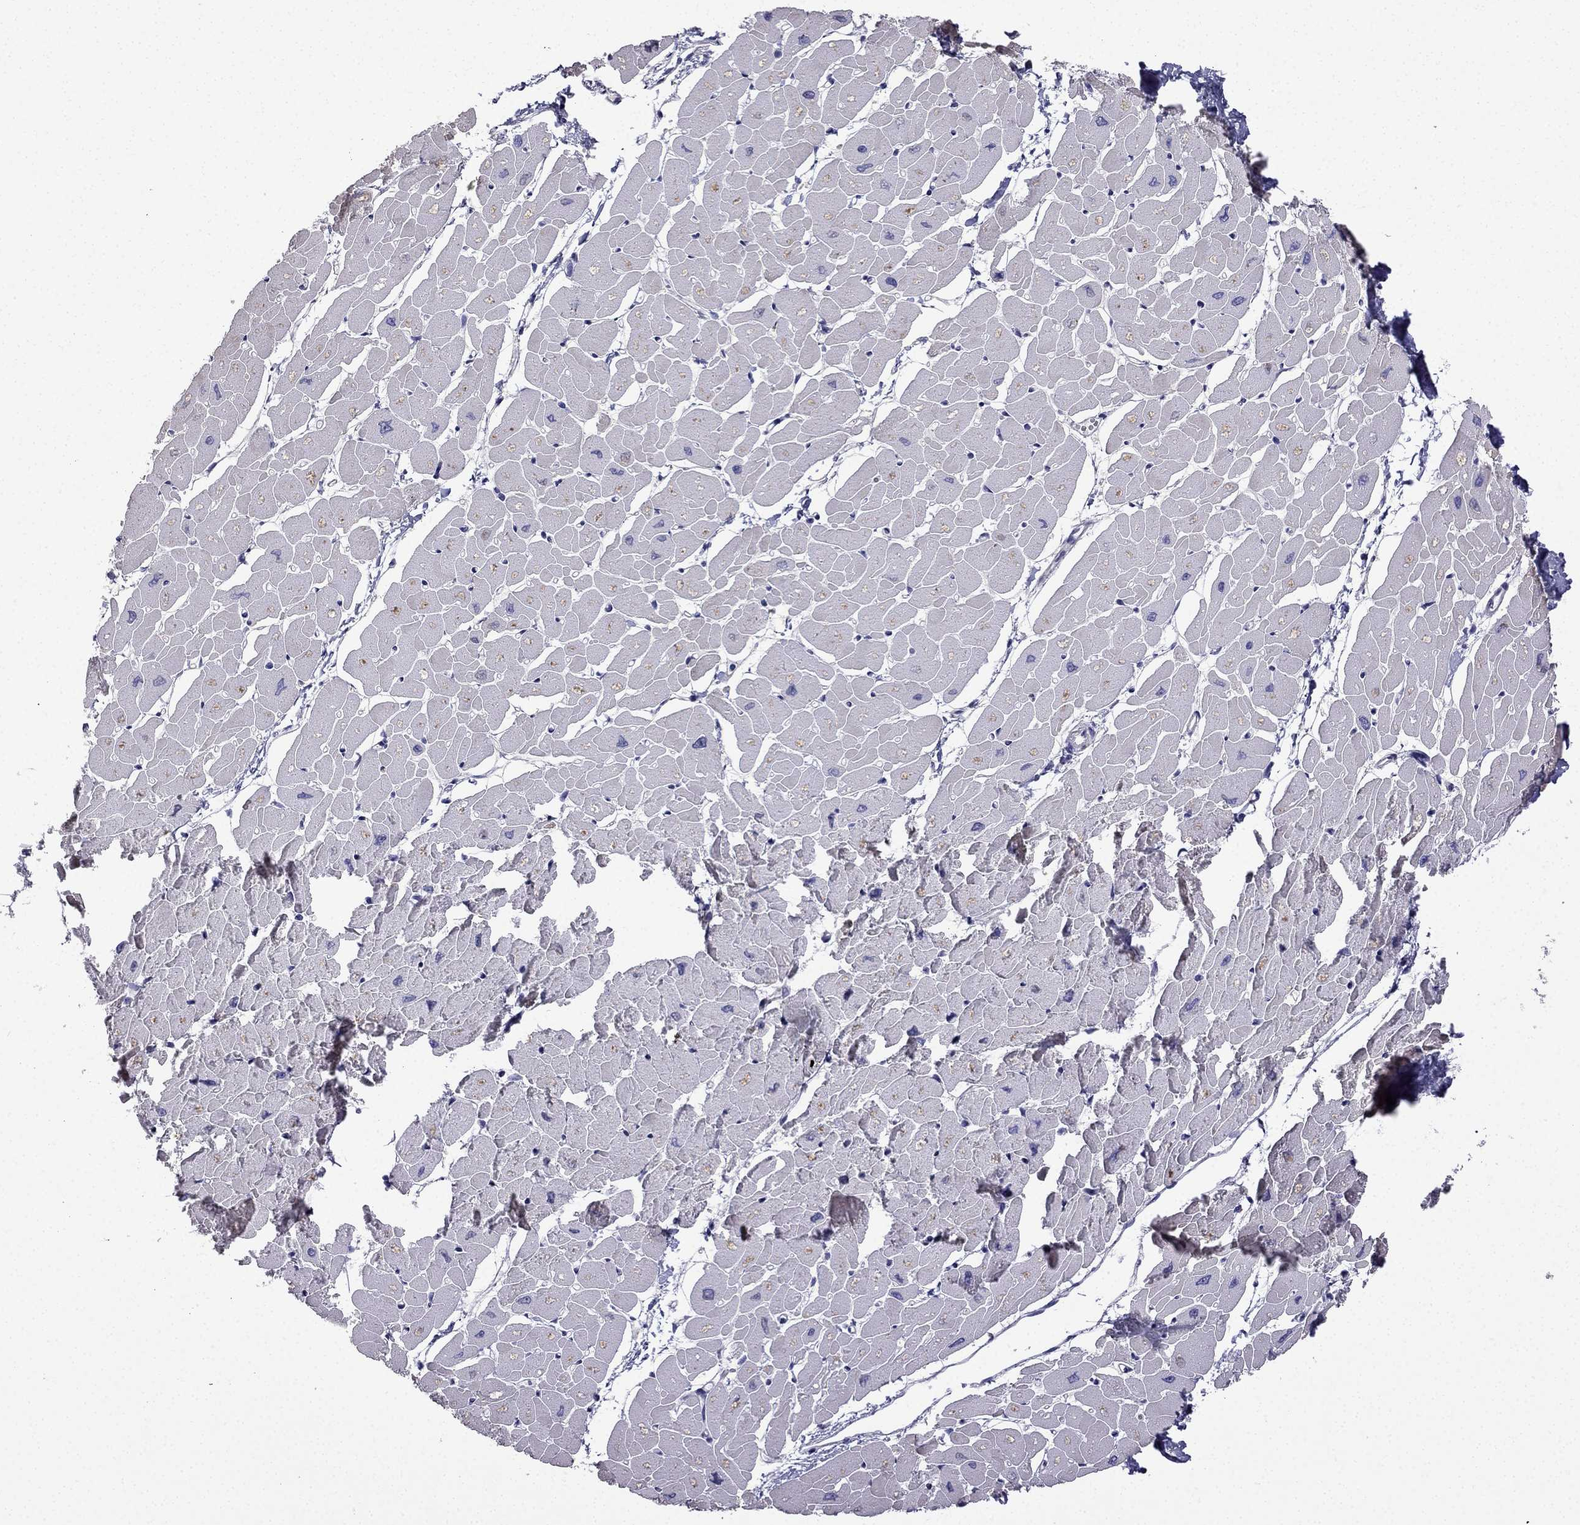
{"staining": {"intensity": "negative", "quantity": "none", "location": "none"}, "tissue": "heart muscle", "cell_type": "Cardiomyocytes", "image_type": "normal", "snomed": [{"axis": "morphology", "description": "Normal tissue, NOS"}, {"axis": "topography", "description": "Heart"}], "caption": "Image shows no significant protein staining in cardiomyocytes of unremarkable heart muscle. (Brightfield microscopy of DAB (3,3'-diaminobenzidine) immunohistochemistry at high magnification).", "gene": "UHRF1", "patient": {"sex": "male", "age": 57}}